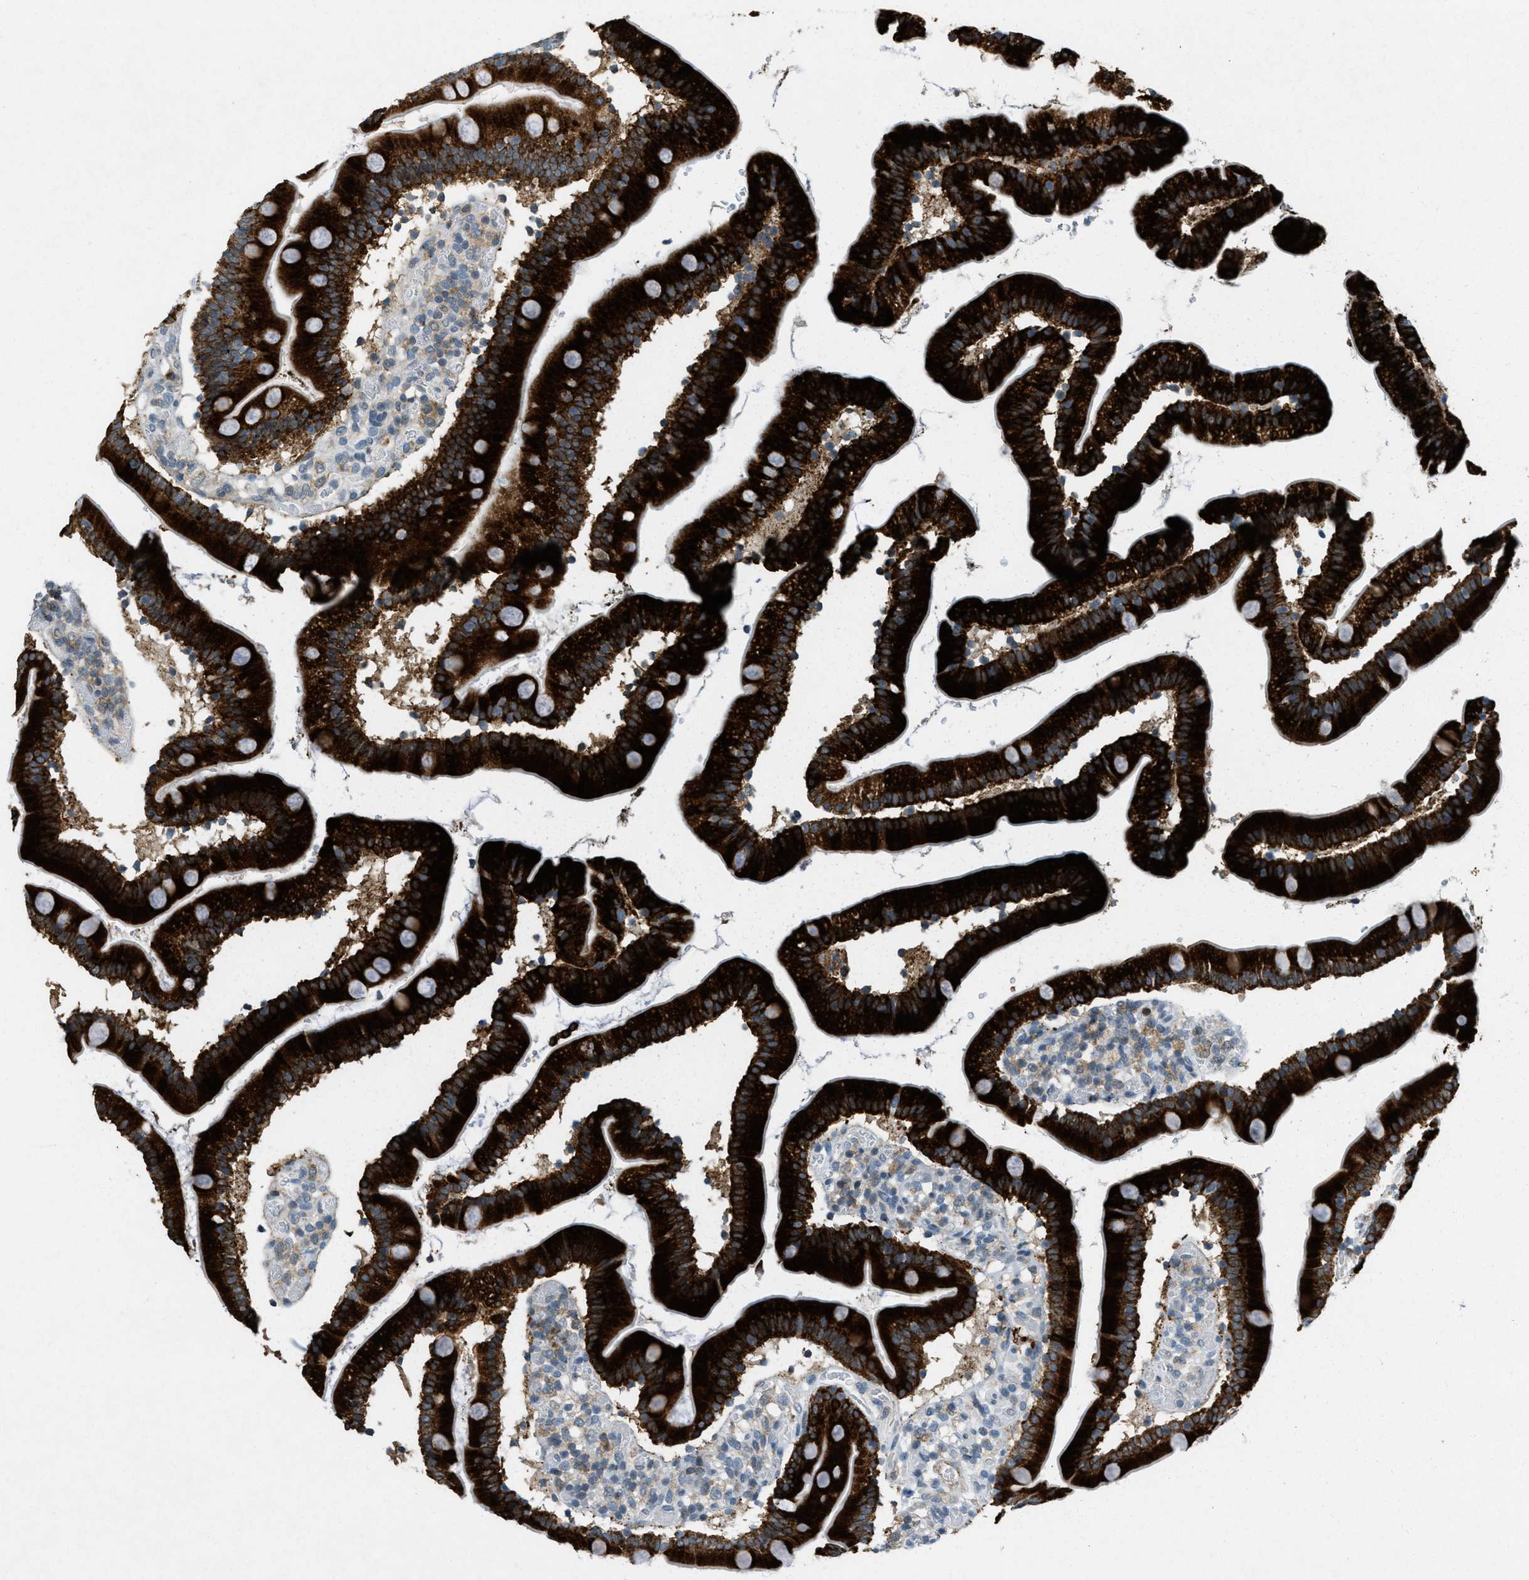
{"staining": {"intensity": "strong", "quantity": "25%-75%", "location": "cytoplasmic/membranous"}, "tissue": "duodenum", "cell_type": "Glandular cells", "image_type": "normal", "snomed": [{"axis": "morphology", "description": "Normal tissue, NOS"}, {"axis": "topography", "description": "Duodenum"}], "caption": "The image reveals a brown stain indicating the presence of a protein in the cytoplasmic/membranous of glandular cells in duodenum.", "gene": "FYN", "patient": {"sex": "male", "age": 66}}